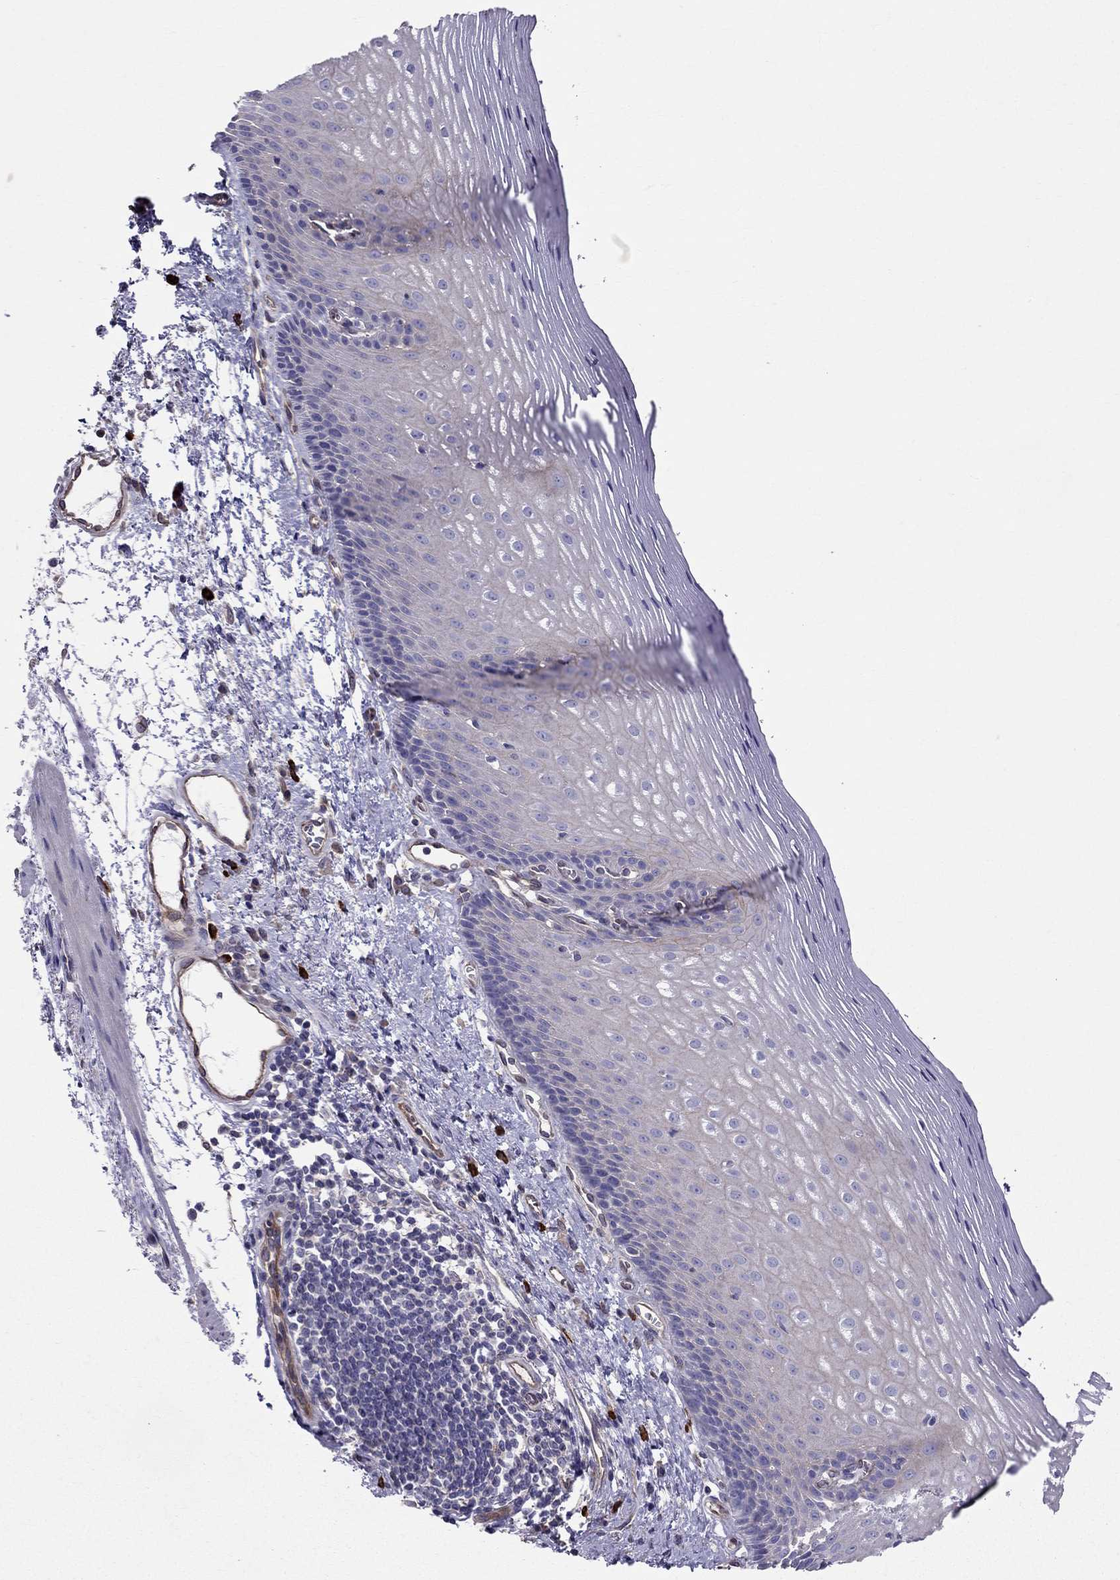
{"staining": {"intensity": "moderate", "quantity": "<25%", "location": "cytoplasmic/membranous"}, "tissue": "esophagus", "cell_type": "Squamous epithelial cells", "image_type": "normal", "snomed": [{"axis": "morphology", "description": "Normal tissue, NOS"}, {"axis": "topography", "description": "Esophagus"}], "caption": "Esophagus stained for a protein (brown) reveals moderate cytoplasmic/membranous positive expression in approximately <25% of squamous epithelial cells.", "gene": "ENOX1", "patient": {"sex": "male", "age": 76}}